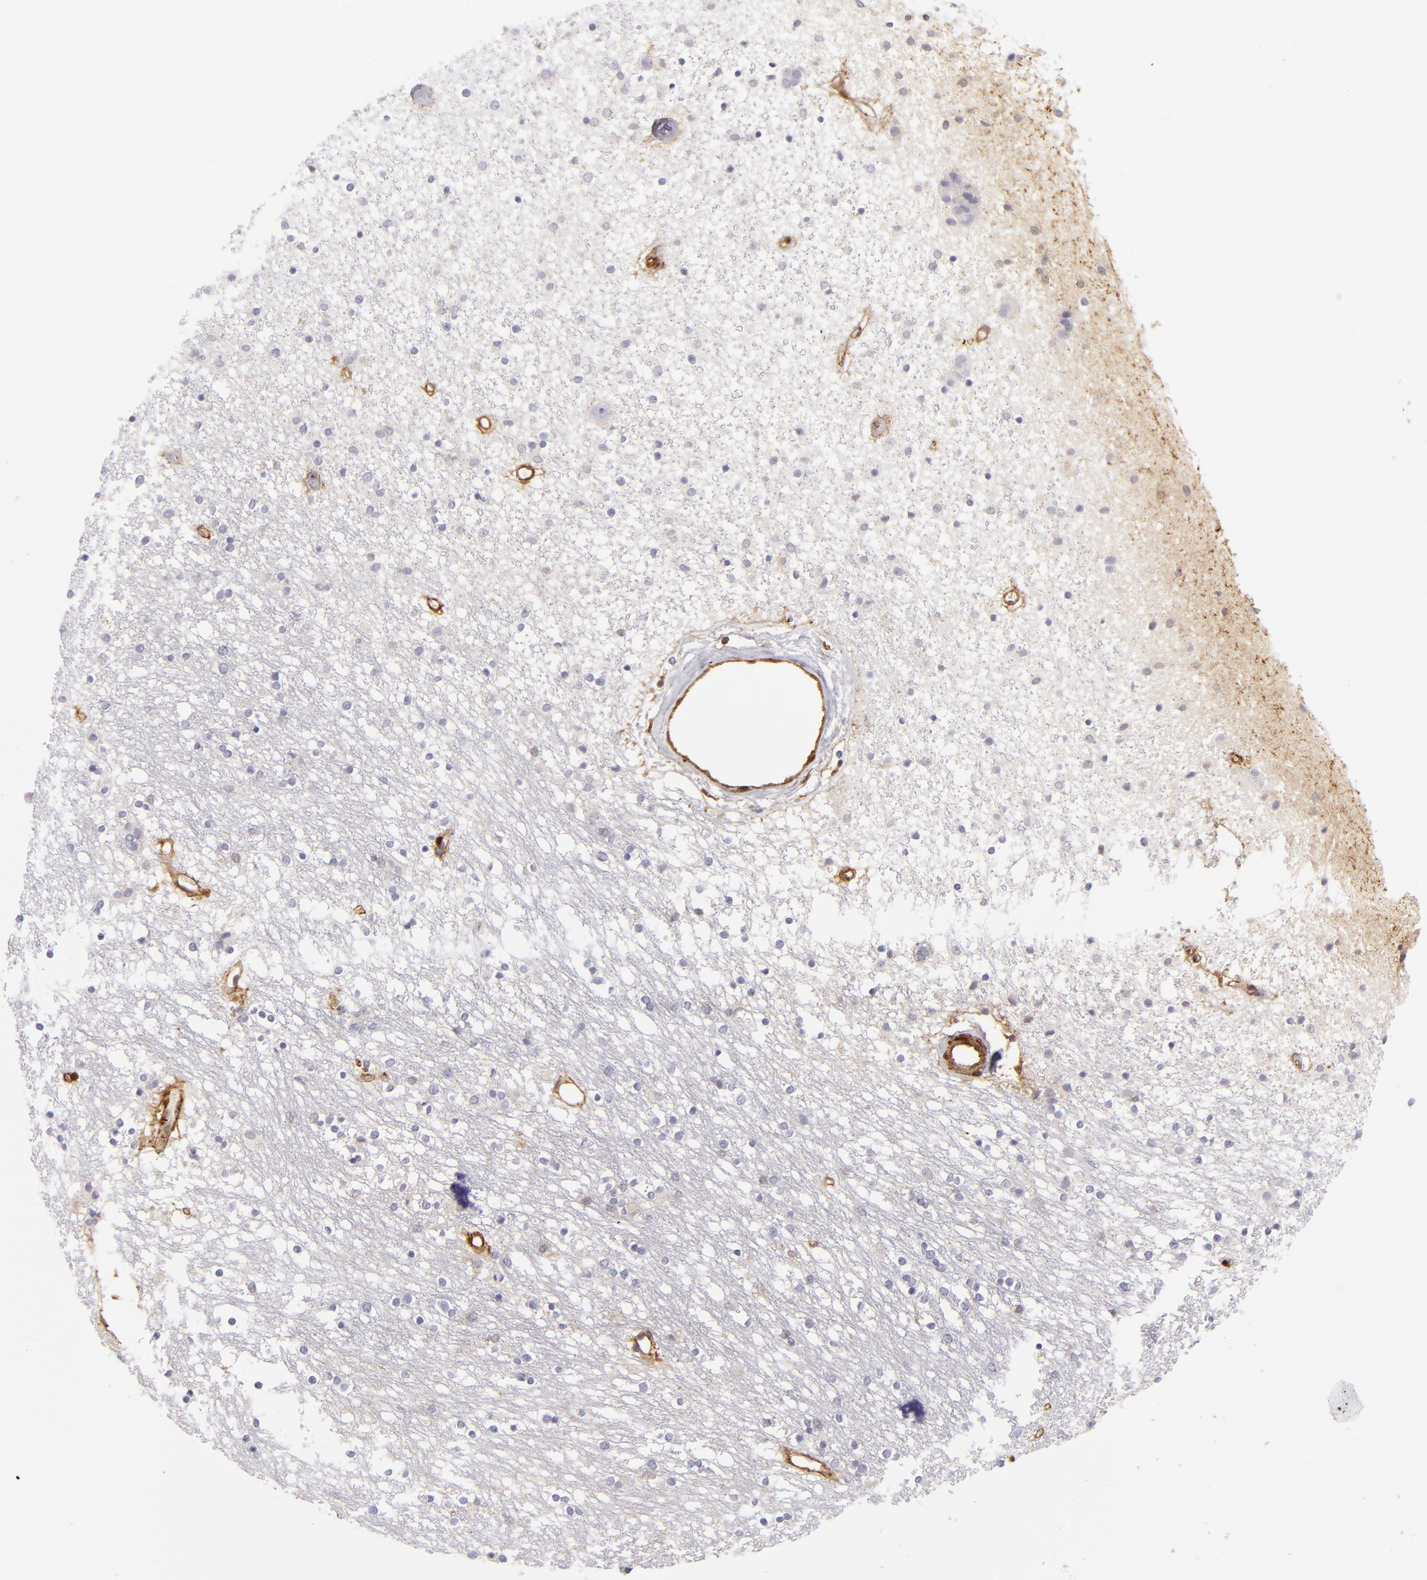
{"staining": {"intensity": "negative", "quantity": "none", "location": "none"}, "tissue": "caudate", "cell_type": "Glial cells", "image_type": "normal", "snomed": [{"axis": "morphology", "description": "Normal tissue, NOS"}, {"axis": "topography", "description": "Lateral ventricle wall"}], "caption": "A histopathology image of caudate stained for a protein displays no brown staining in glial cells. Brightfield microscopy of IHC stained with DAB (3,3'-diaminobenzidine) (brown) and hematoxylin (blue), captured at high magnification.", "gene": "VCL", "patient": {"sex": "female", "age": 54}}